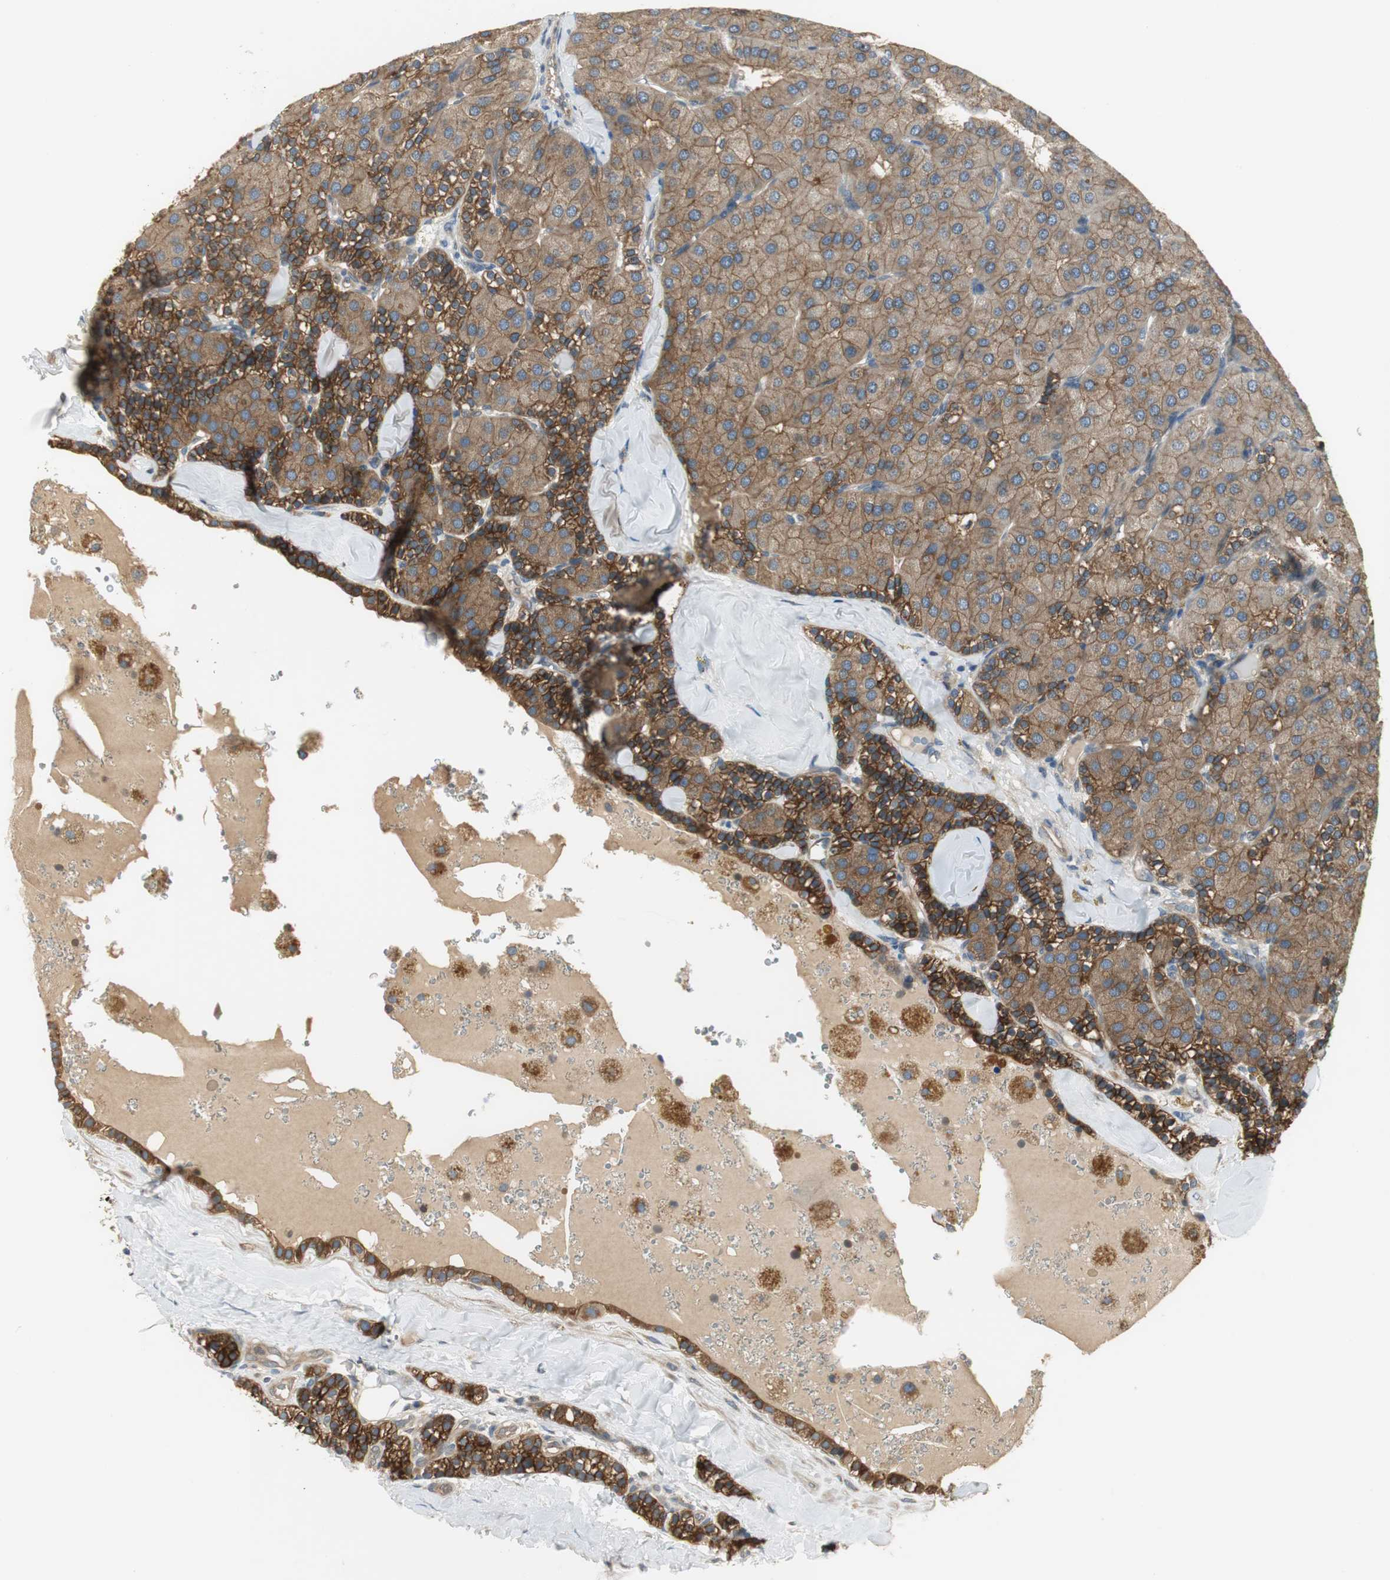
{"staining": {"intensity": "strong", "quantity": ">75%", "location": "cytoplasmic/membranous"}, "tissue": "parathyroid gland", "cell_type": "Glandular cells", "image_type": "normal", "snomed": [{"axis": "morphology", "description": "Normal tissue, NOS"}, {"axis": "morphology", "description": "Adenoma, NOS"}, {"axis": "topography", "description": "Parathyroid gland"}], "caption": "A histopathology image of parathyroid gland stained for a protein shows strong cytoplasmic/membranous brown staining in glandular cells. Nuclei are stained in blue.", "gene": "PRKAA1", "patient": {"sex": "female", "age": 86}}